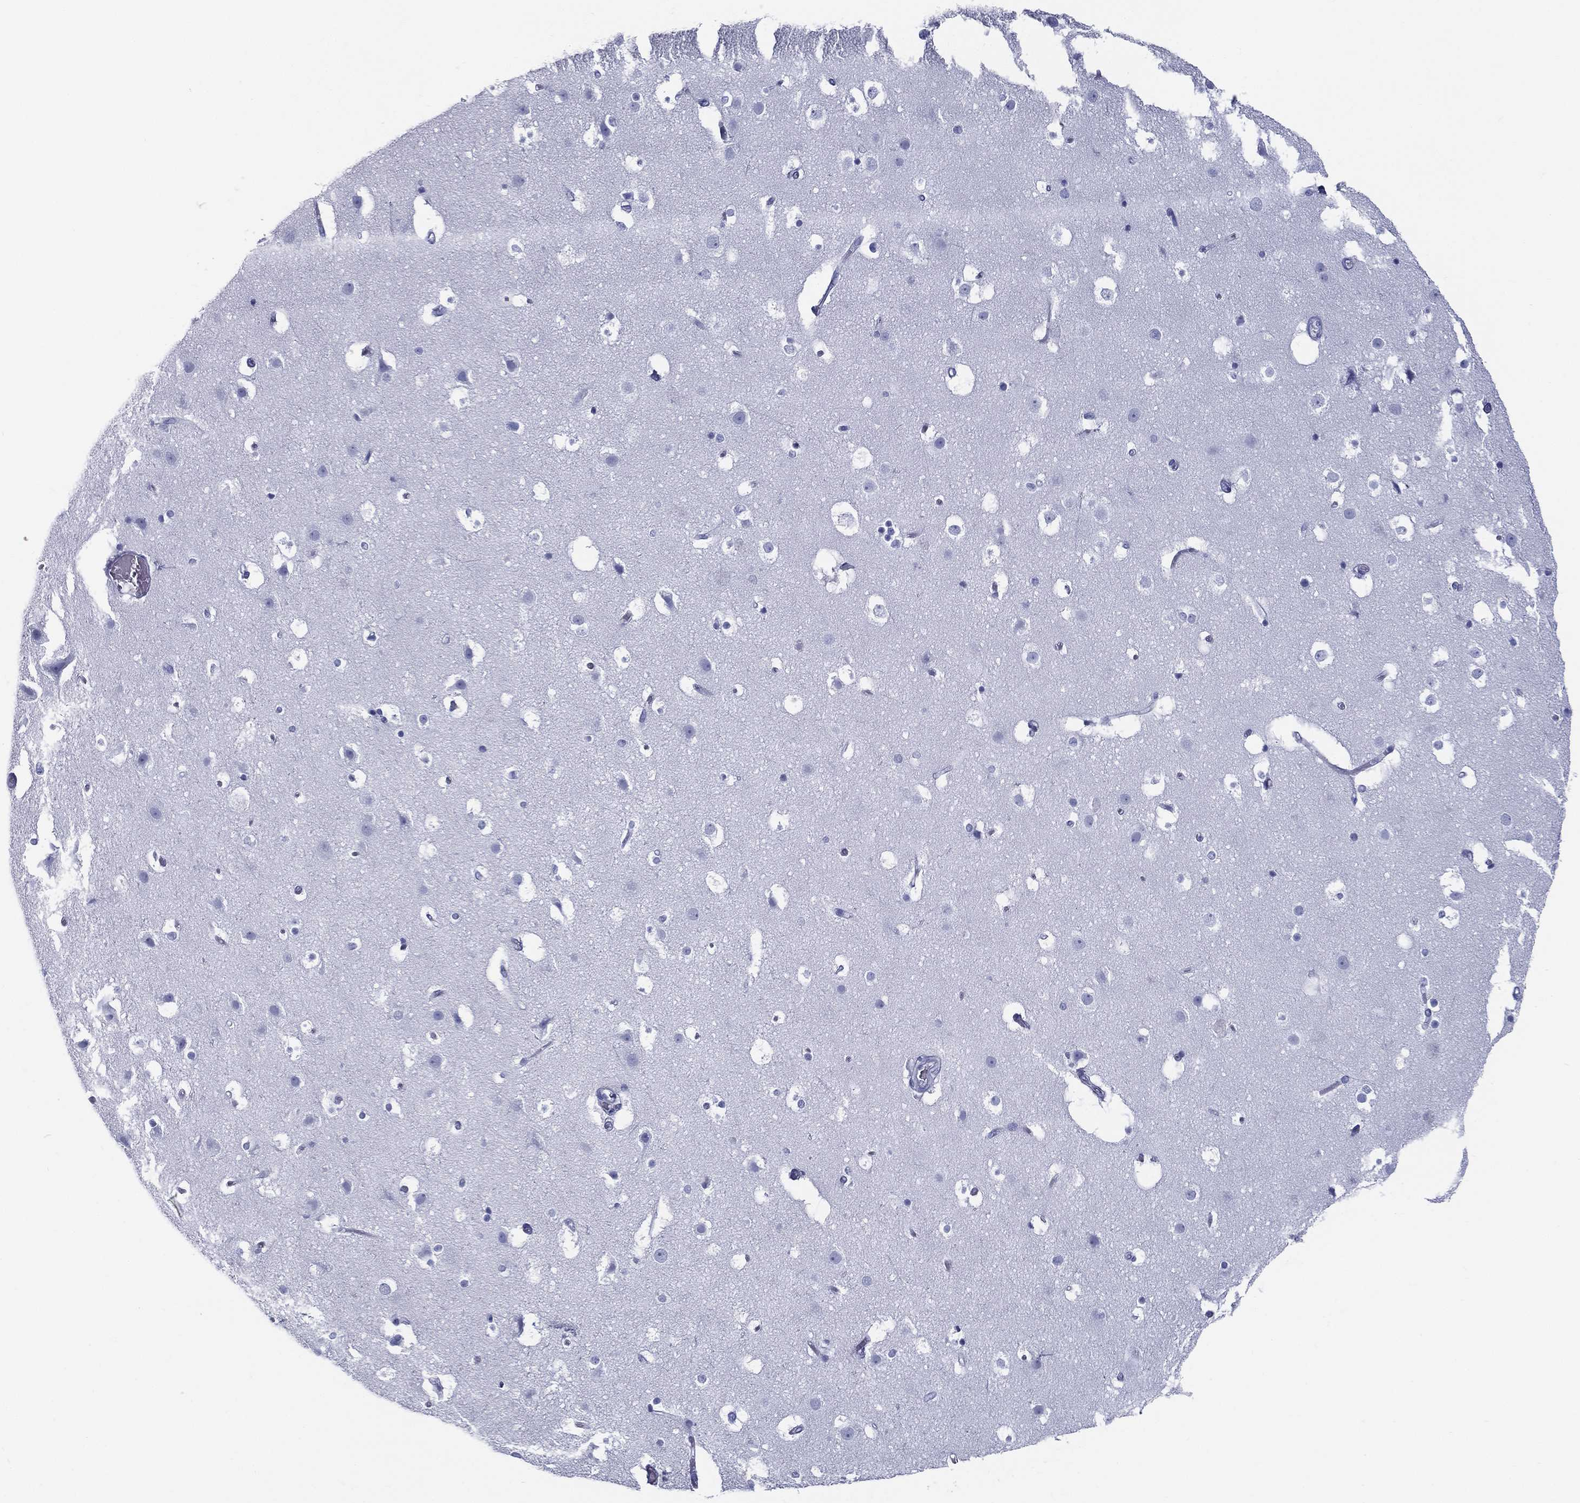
{"staining": {"intensity": "negative", "quantity": "none", "location": "none"}, "tissue": "cerebral cortex", "cell_type": "Endothelial cells", "image_type": "normal", "snomed": [{"axis": "morphology", "description": "Normal tissue, NOS"}, {"axis": "topography", "description": "Cerebral cortex"}], "caption": "Immunohistochemical staining of normal cerebral cortex exhibits no significant staining in endothelial cells.", "gene": "RSPH4A", "patient": {"sex": "female", "age": 52}}